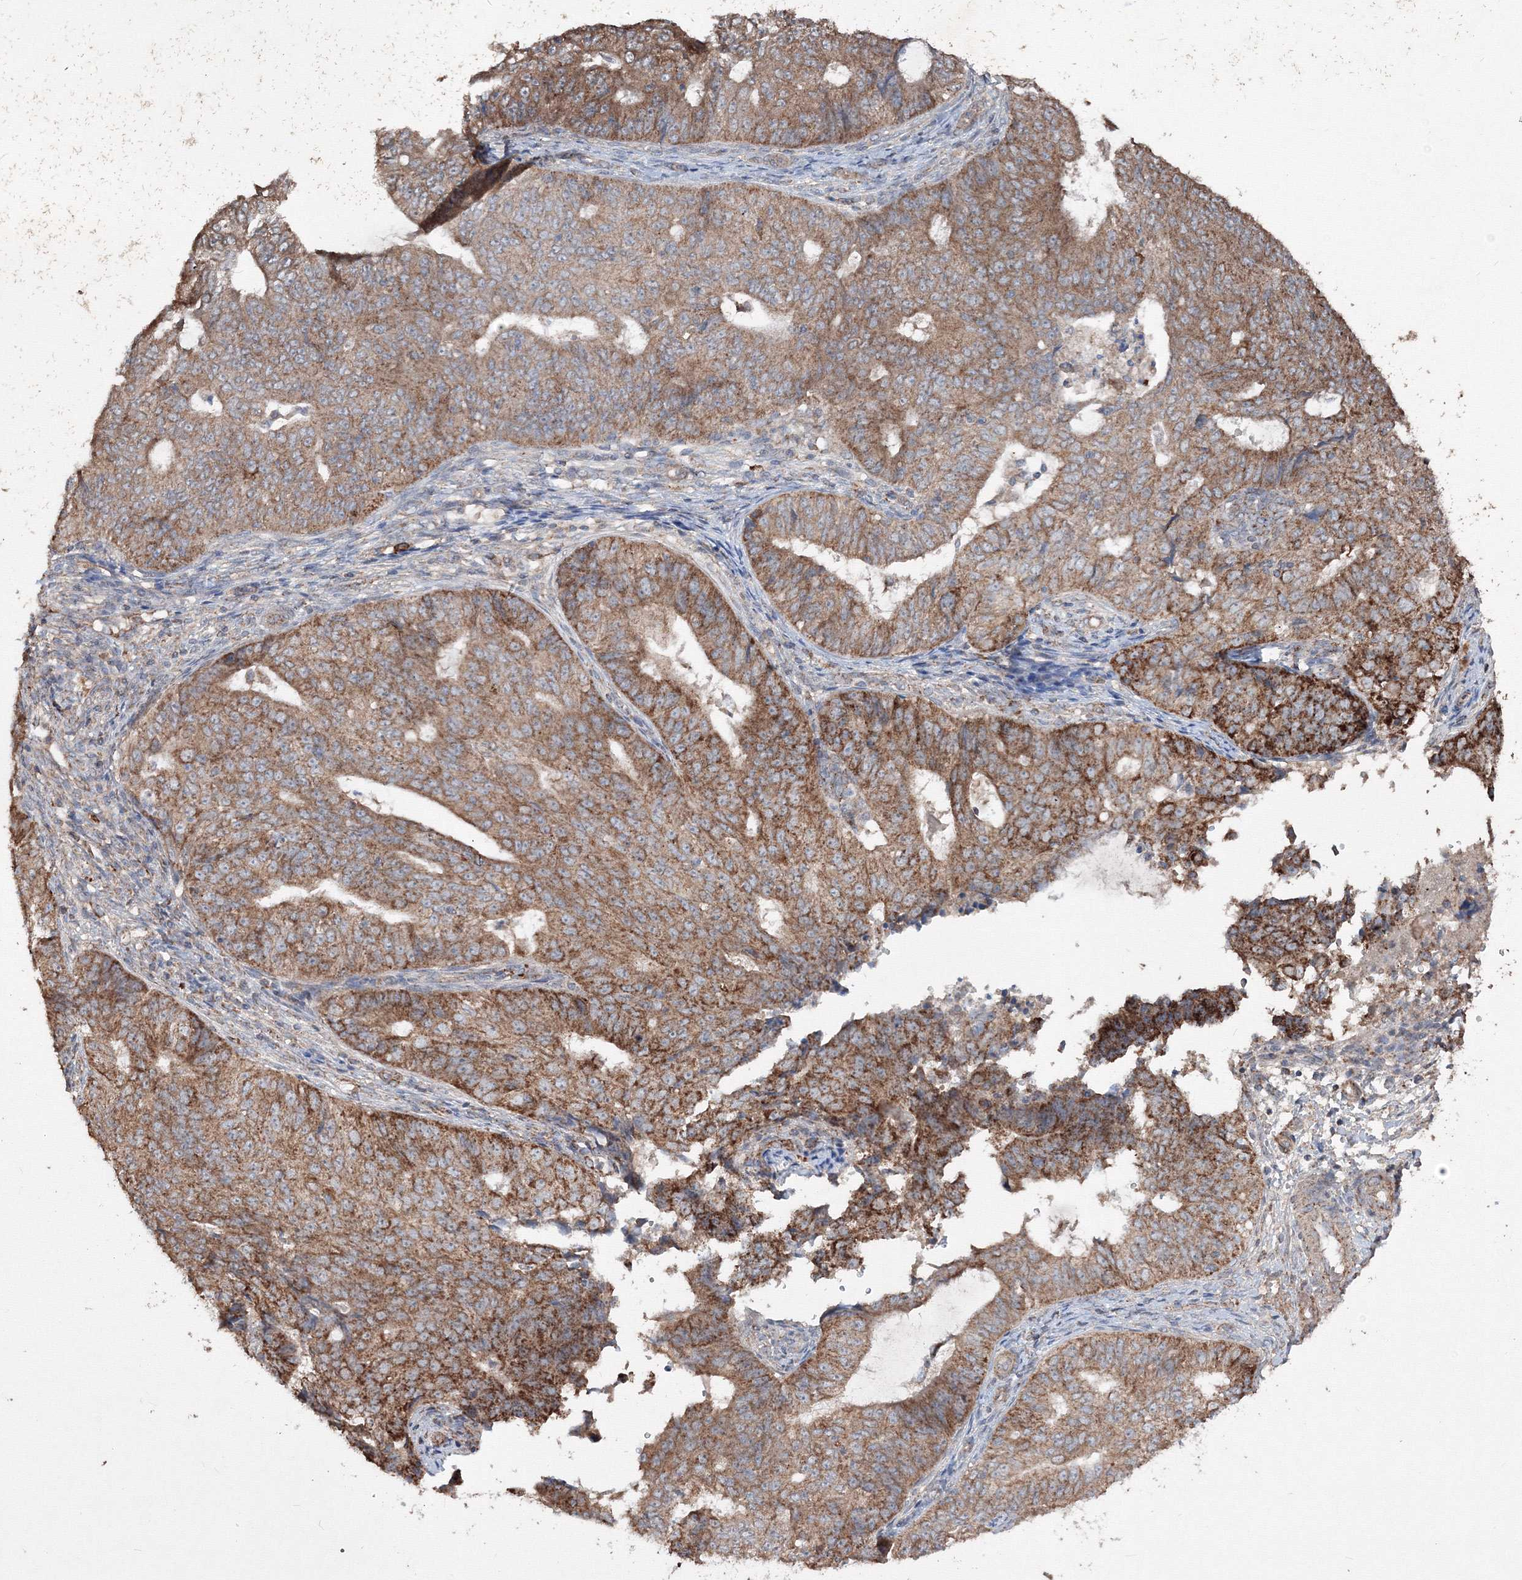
{"staining": {"intensity": "moderate", "quantity": ">75%", "location": "cytoplasmic/membranous"}, "tissue": "endometrial cancer", "cell_type": "Tumor cells", "image_type": "cancer", "snomed": [{"axis": "morphology", "description": "Adenocarcinoma, NOS"}, {"axis": "topography", "description": "Endometrium"}], "caption": "Protein staining of endometrial adenocarcinoma tissue exhibits moderate cytoplasmic/membranous expression in approximately >75% of tumor cells.", "gene": "GRSF1", "patient": {"sex": "female", "age": 32}}